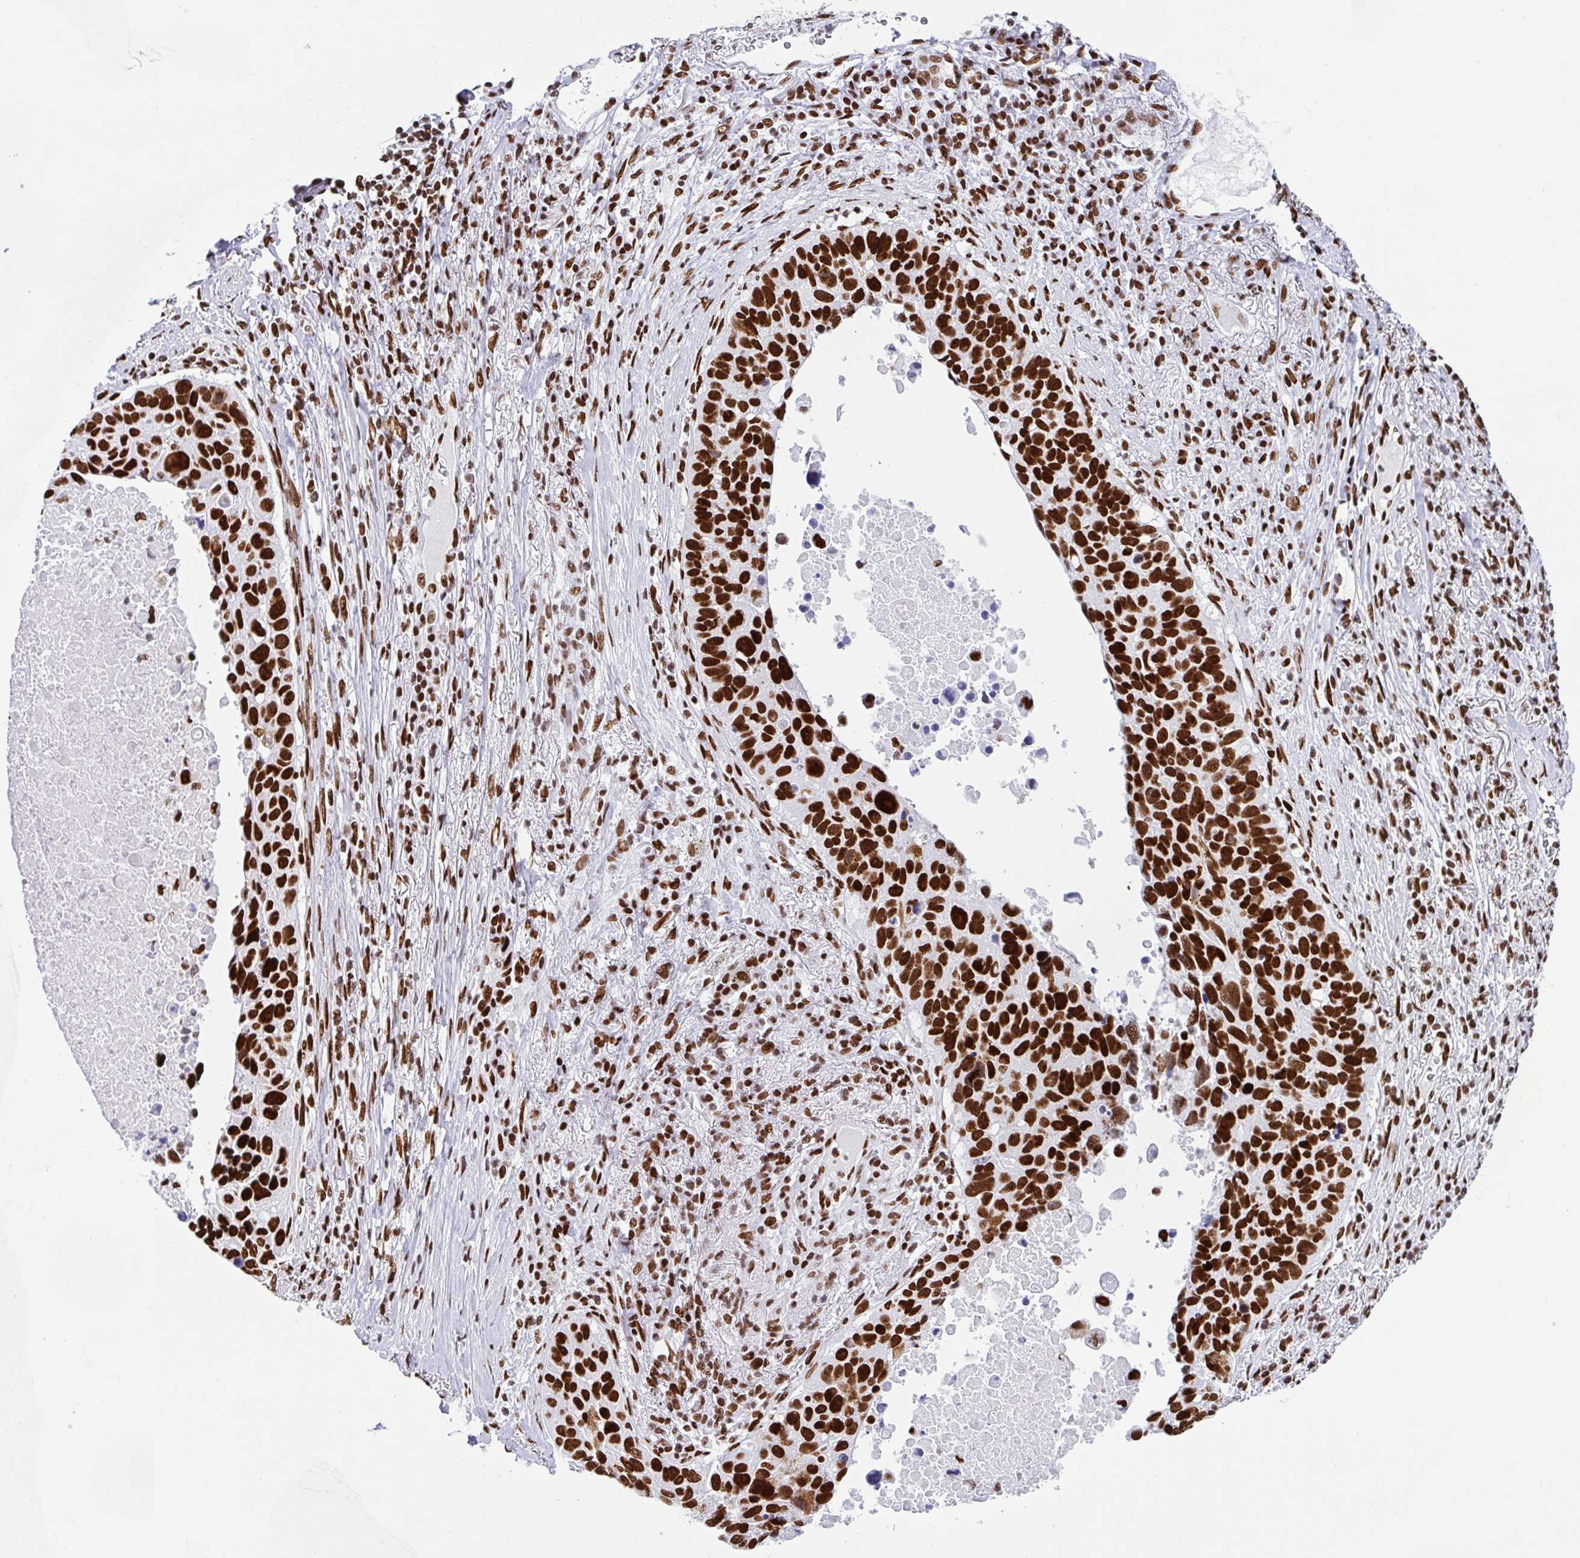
{"staining": {"intensity": "strong", "quantity": ">75%", "location": "nuclear"}, "tissue": "lung cancer", "cell_type": "Tumor cells", "image_type": "cancer", "snomed": [{"axis": "morphology", "description": "Squamous cell carcinoma, NOS"}, {"axis": "topography", "description": "Lung"}], "caption": "A photomicrograph of lung cancer (squamous cell carcinoma) stained for a protein shows strong nuclear brown staining in tumor cells.", "gene": "KHDRBS1", "patient": {"sex": "male", "age": 66}}